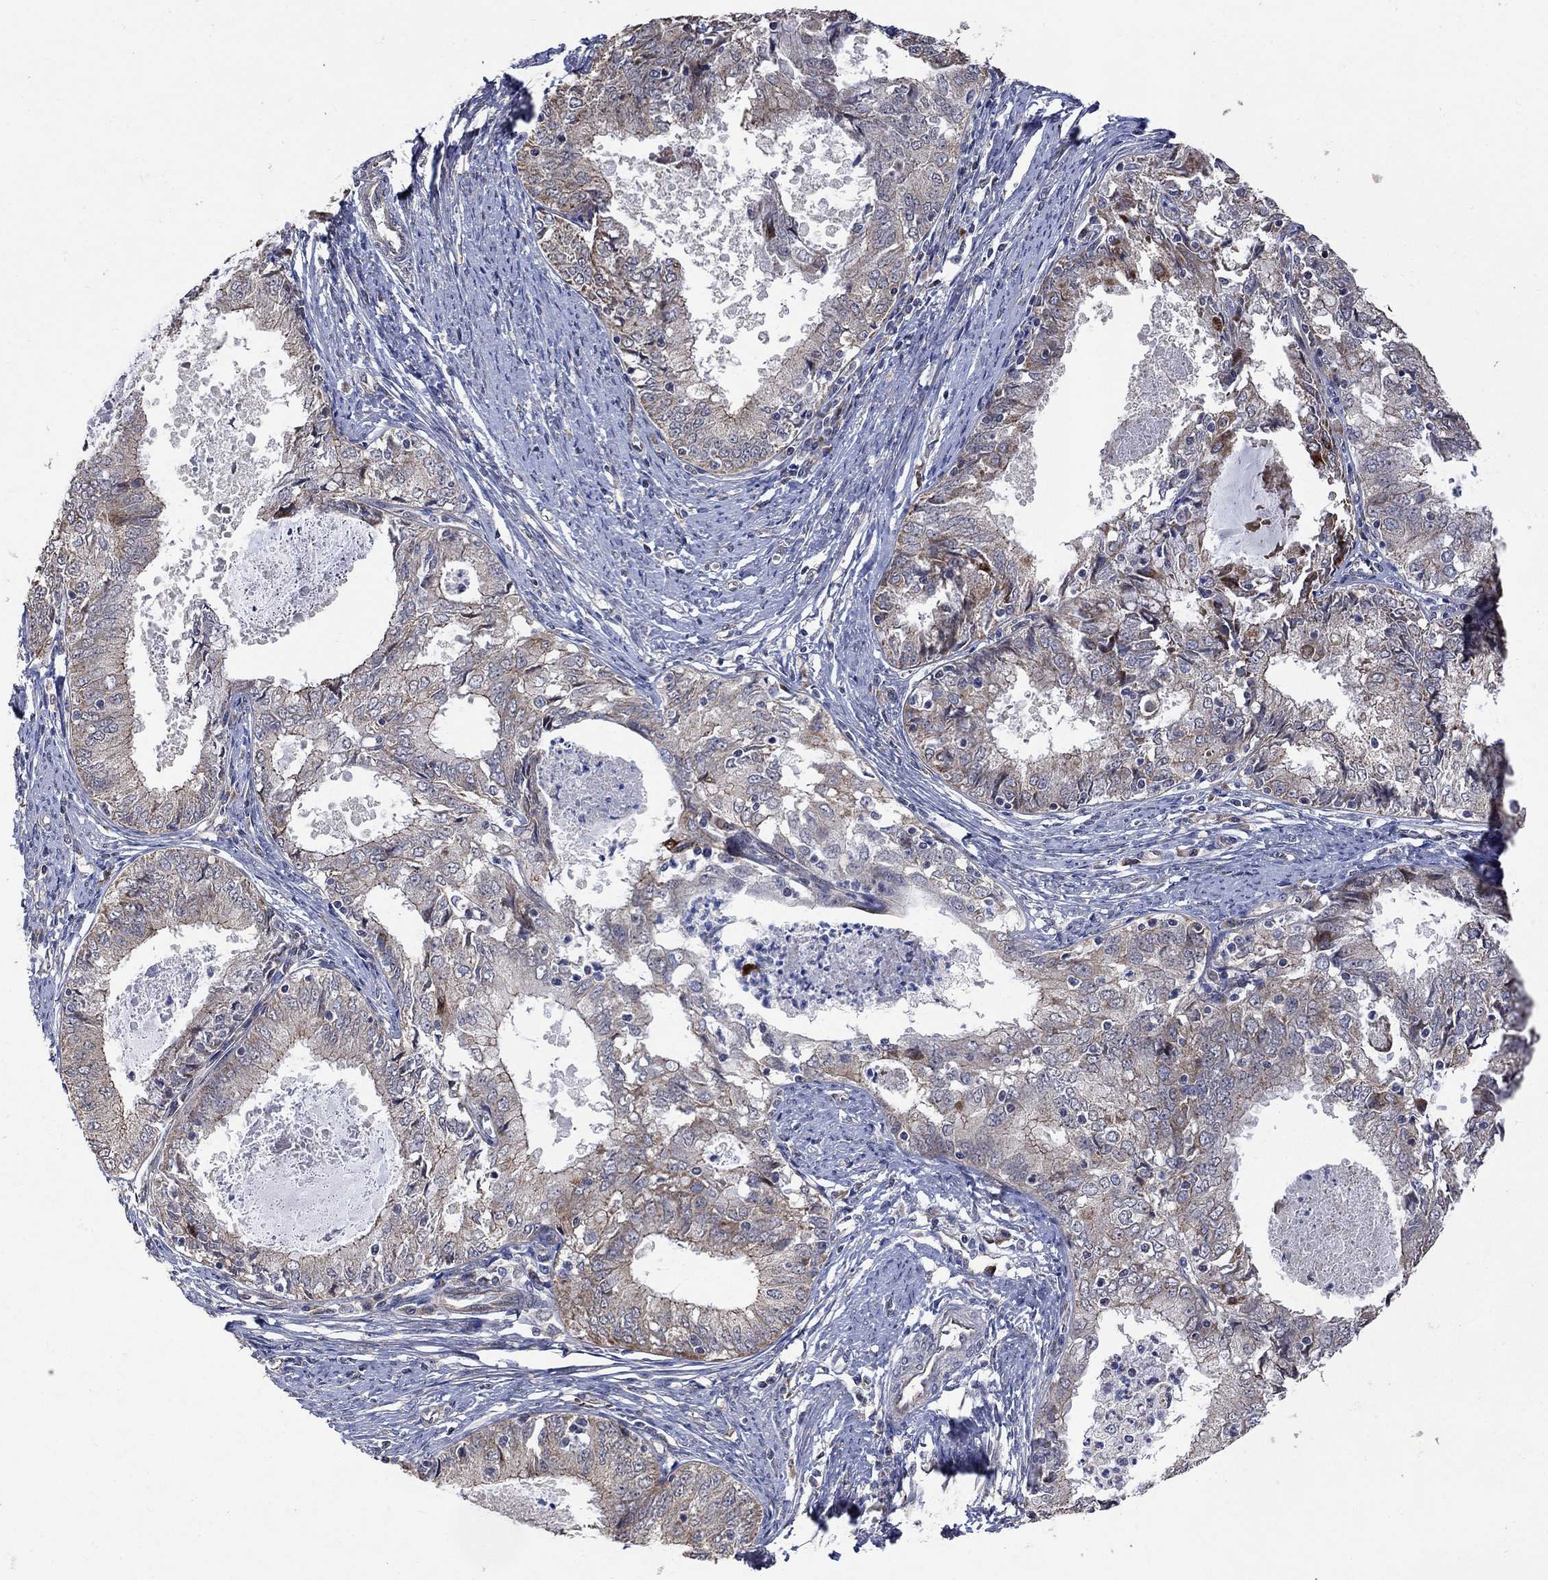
{"staining": {"intensity": "moderate", "quantity": "<25%", "location": "cytoplasmic/membranous"}, "tissue": "endometrial cancer", "cell_type": "Tumor cells", "image_type": "cancer", "snomed": [{"axis": "morphology", "description": "Adenocarcinoma, NOS"}, {"axis": "topography", "description": "Endometrium"}], "caption": "A high-resolution image shows immunohistochemistry staining of adenocarcinoma (endometrial), which demonstrates moderate cytoplasmic/membranous positivity in about <25% of tumor cells.", "gene": "ANKRA2", "patient": {"sex": "female", "age": 57}}